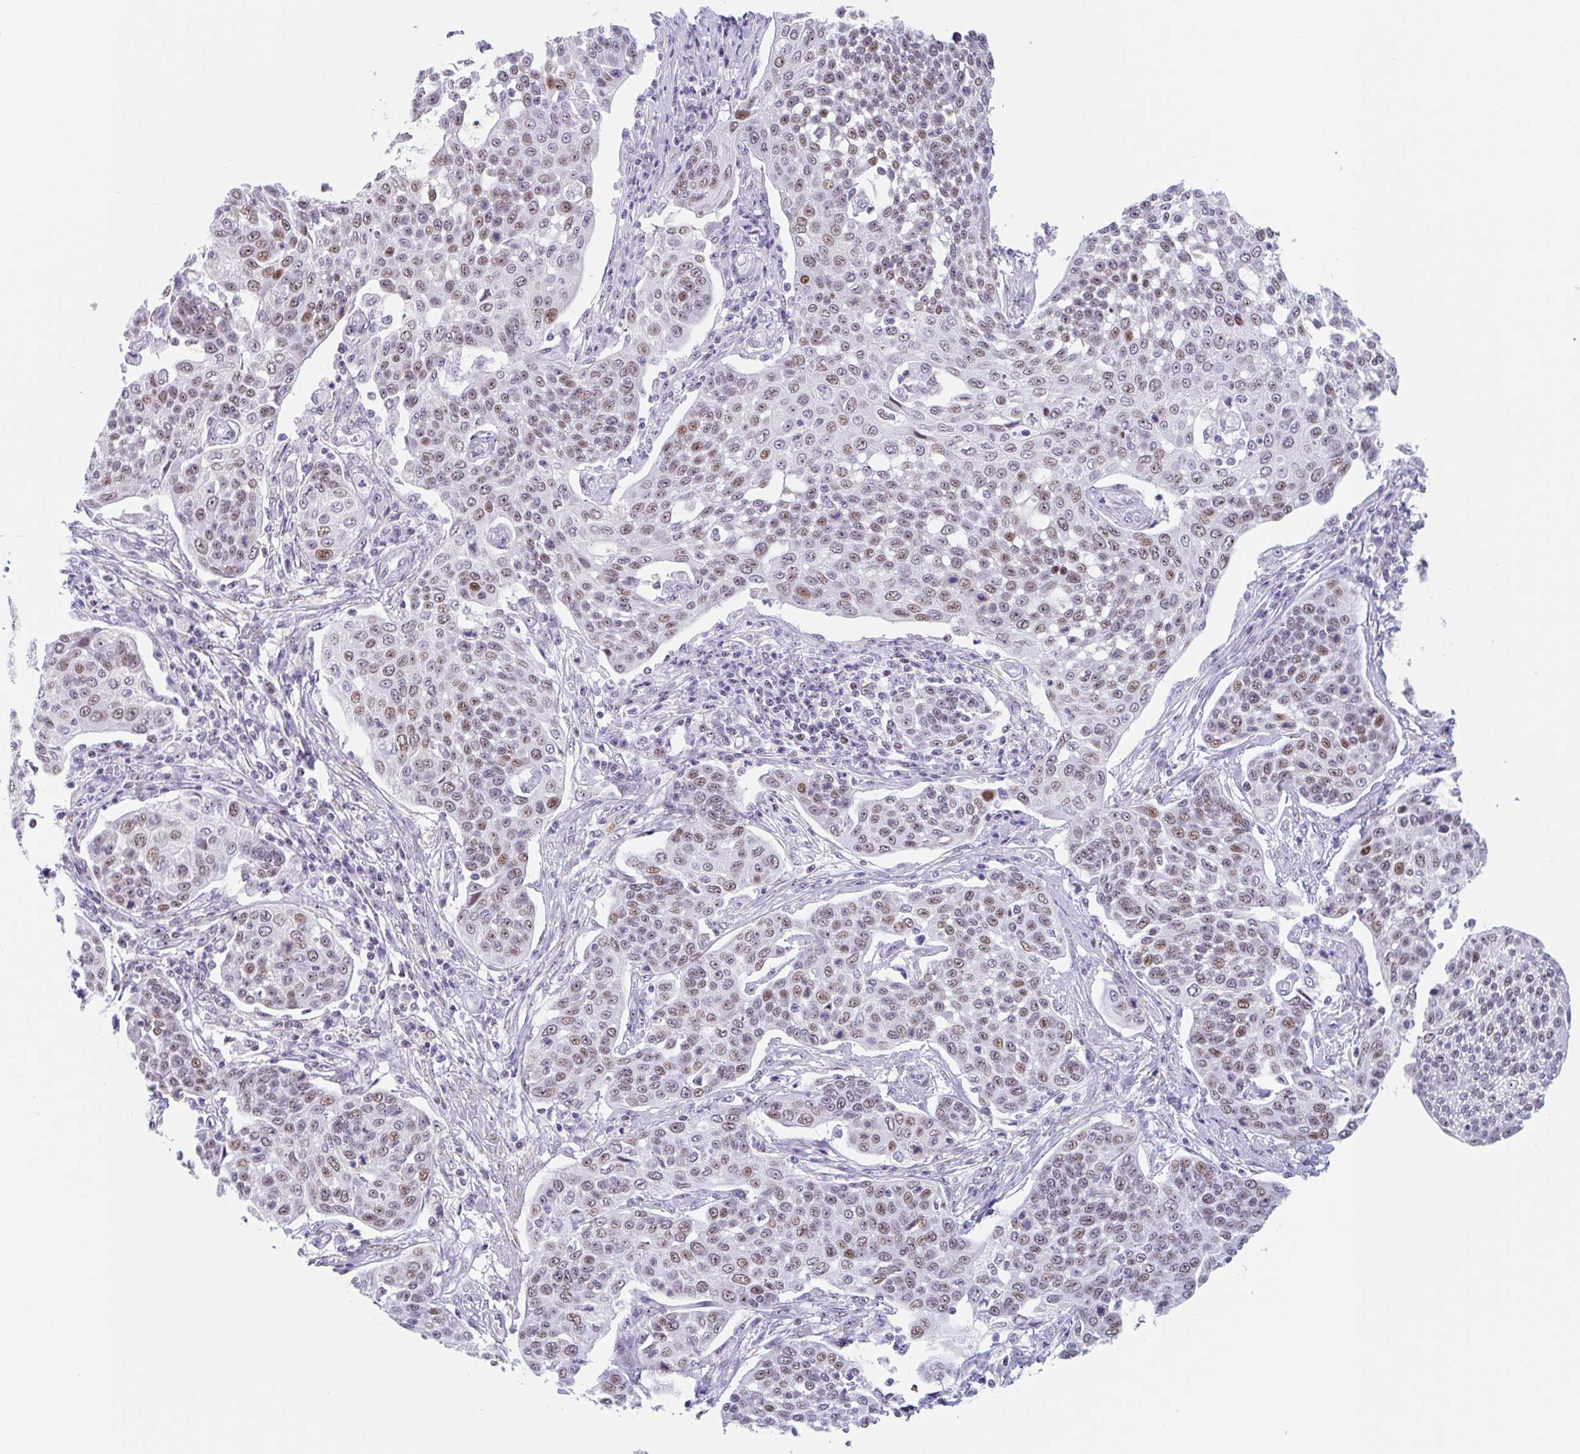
{"staining": {"intensity": "moderate", "quantity": ">75%", "location": "nuclear"}, "tissue": "cervical cancer", "cell_type": "Tumor cells", "image_type": "cancer", "snomed": [{"axis": "morphology", "description": "Squamous cell carcinoma, NOS"}, {"axis": "topography", "description": "Cervix"}], "caption": "IHC micrograph of human cervical cancer stained for a protein (brown), which demonstrates medium levels of moderate nuclear staining in approximately >75% of tumor cells.", "gene": "LENG9", "patient": {"sex": "female", "age": 34}}